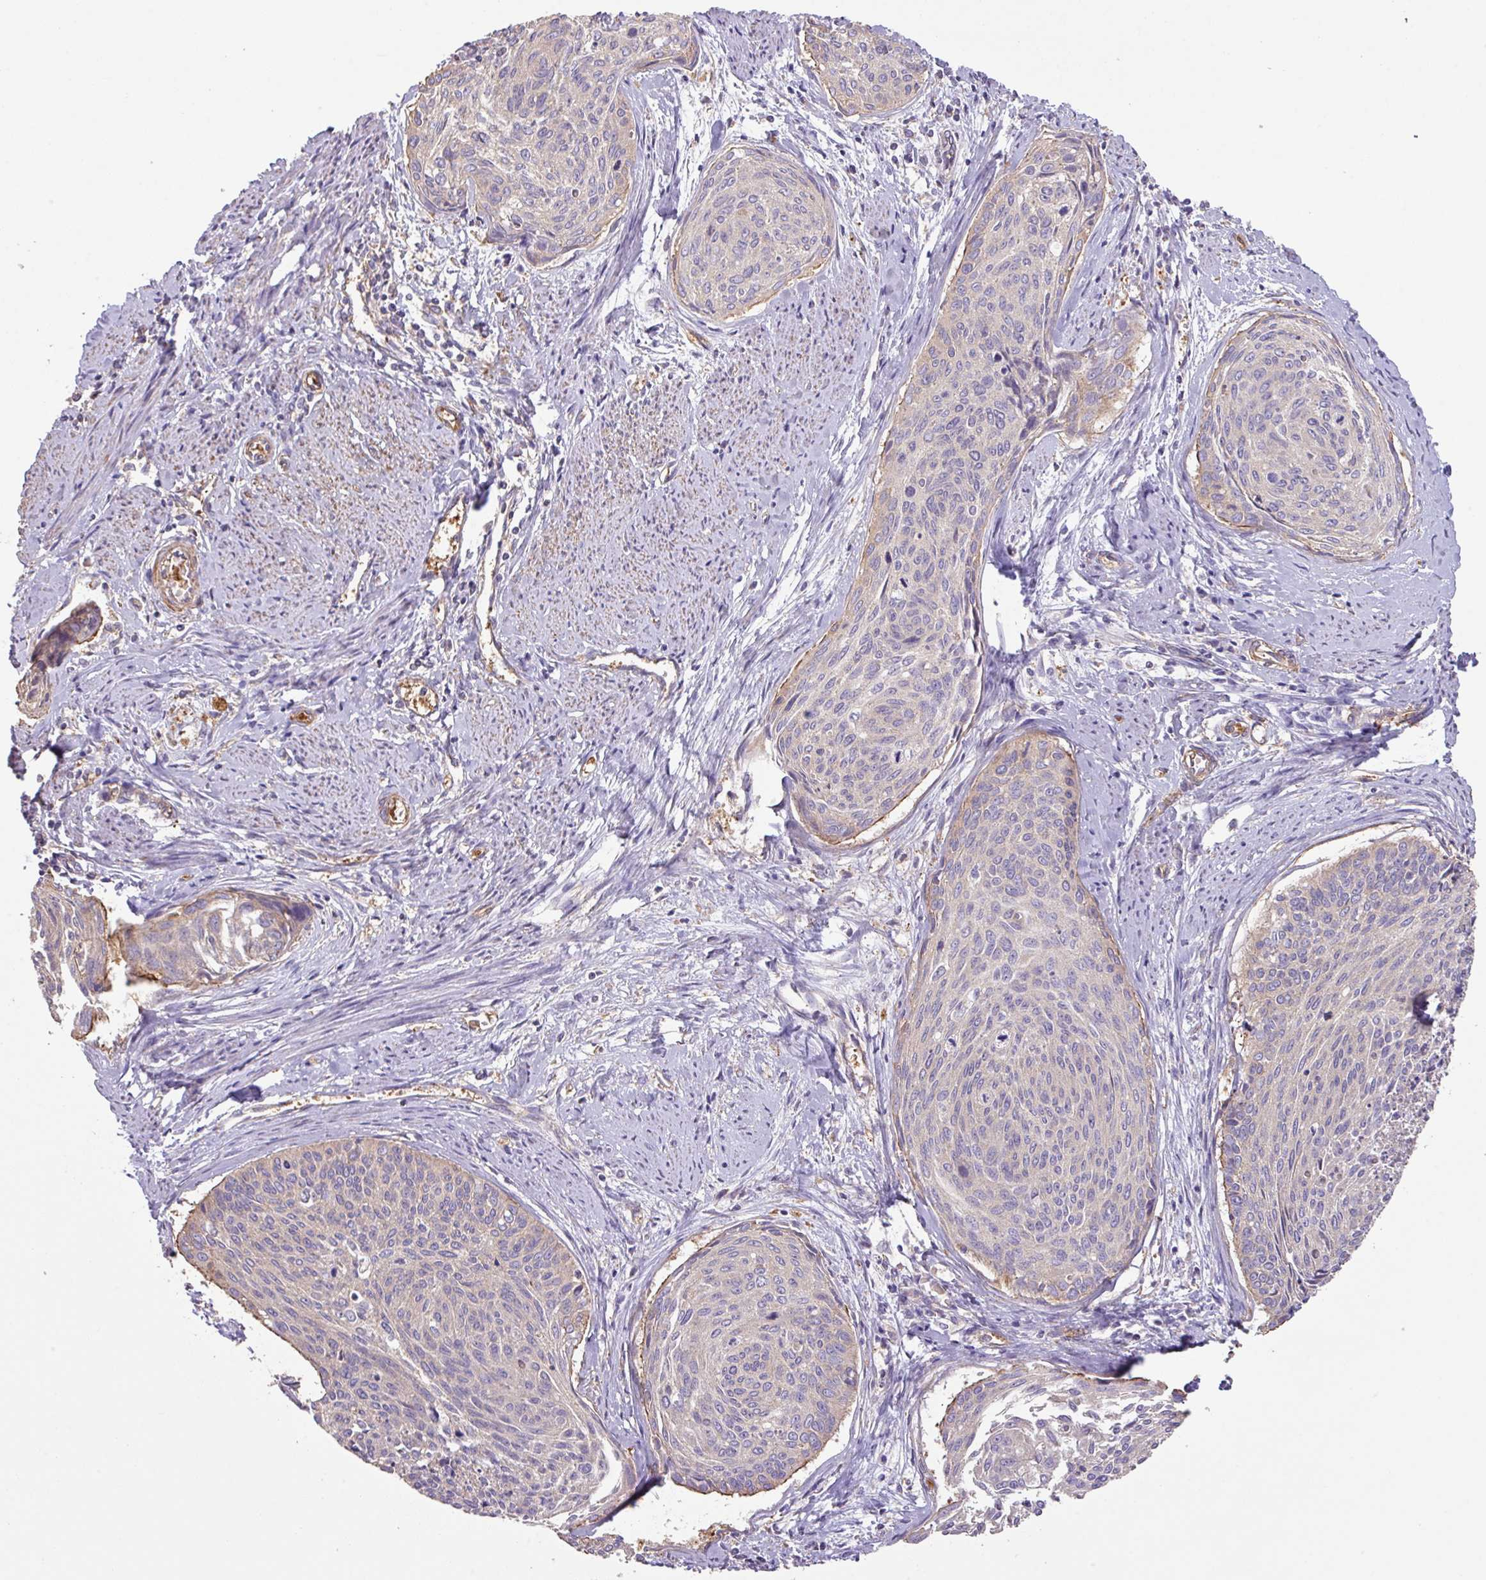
{"staining": {"intensity": "negative", "quantity": "none", "location": "none"}, "tissue": "cervical cancer", "cell_type": "Tumor cells", "image_type": "cancer", "snomed": [{"axis": "morphology", "description": "Squamous cell carcinoma, NOS"}, {"axis": "topography", "description": "Cervix"}], "caption": "Immunohistochemistry of cervical squamous cell carcinoma exhibits no staining in tumor cells.", "gene": "CALML4", "patient": {"sex": "female", "age": 55}}